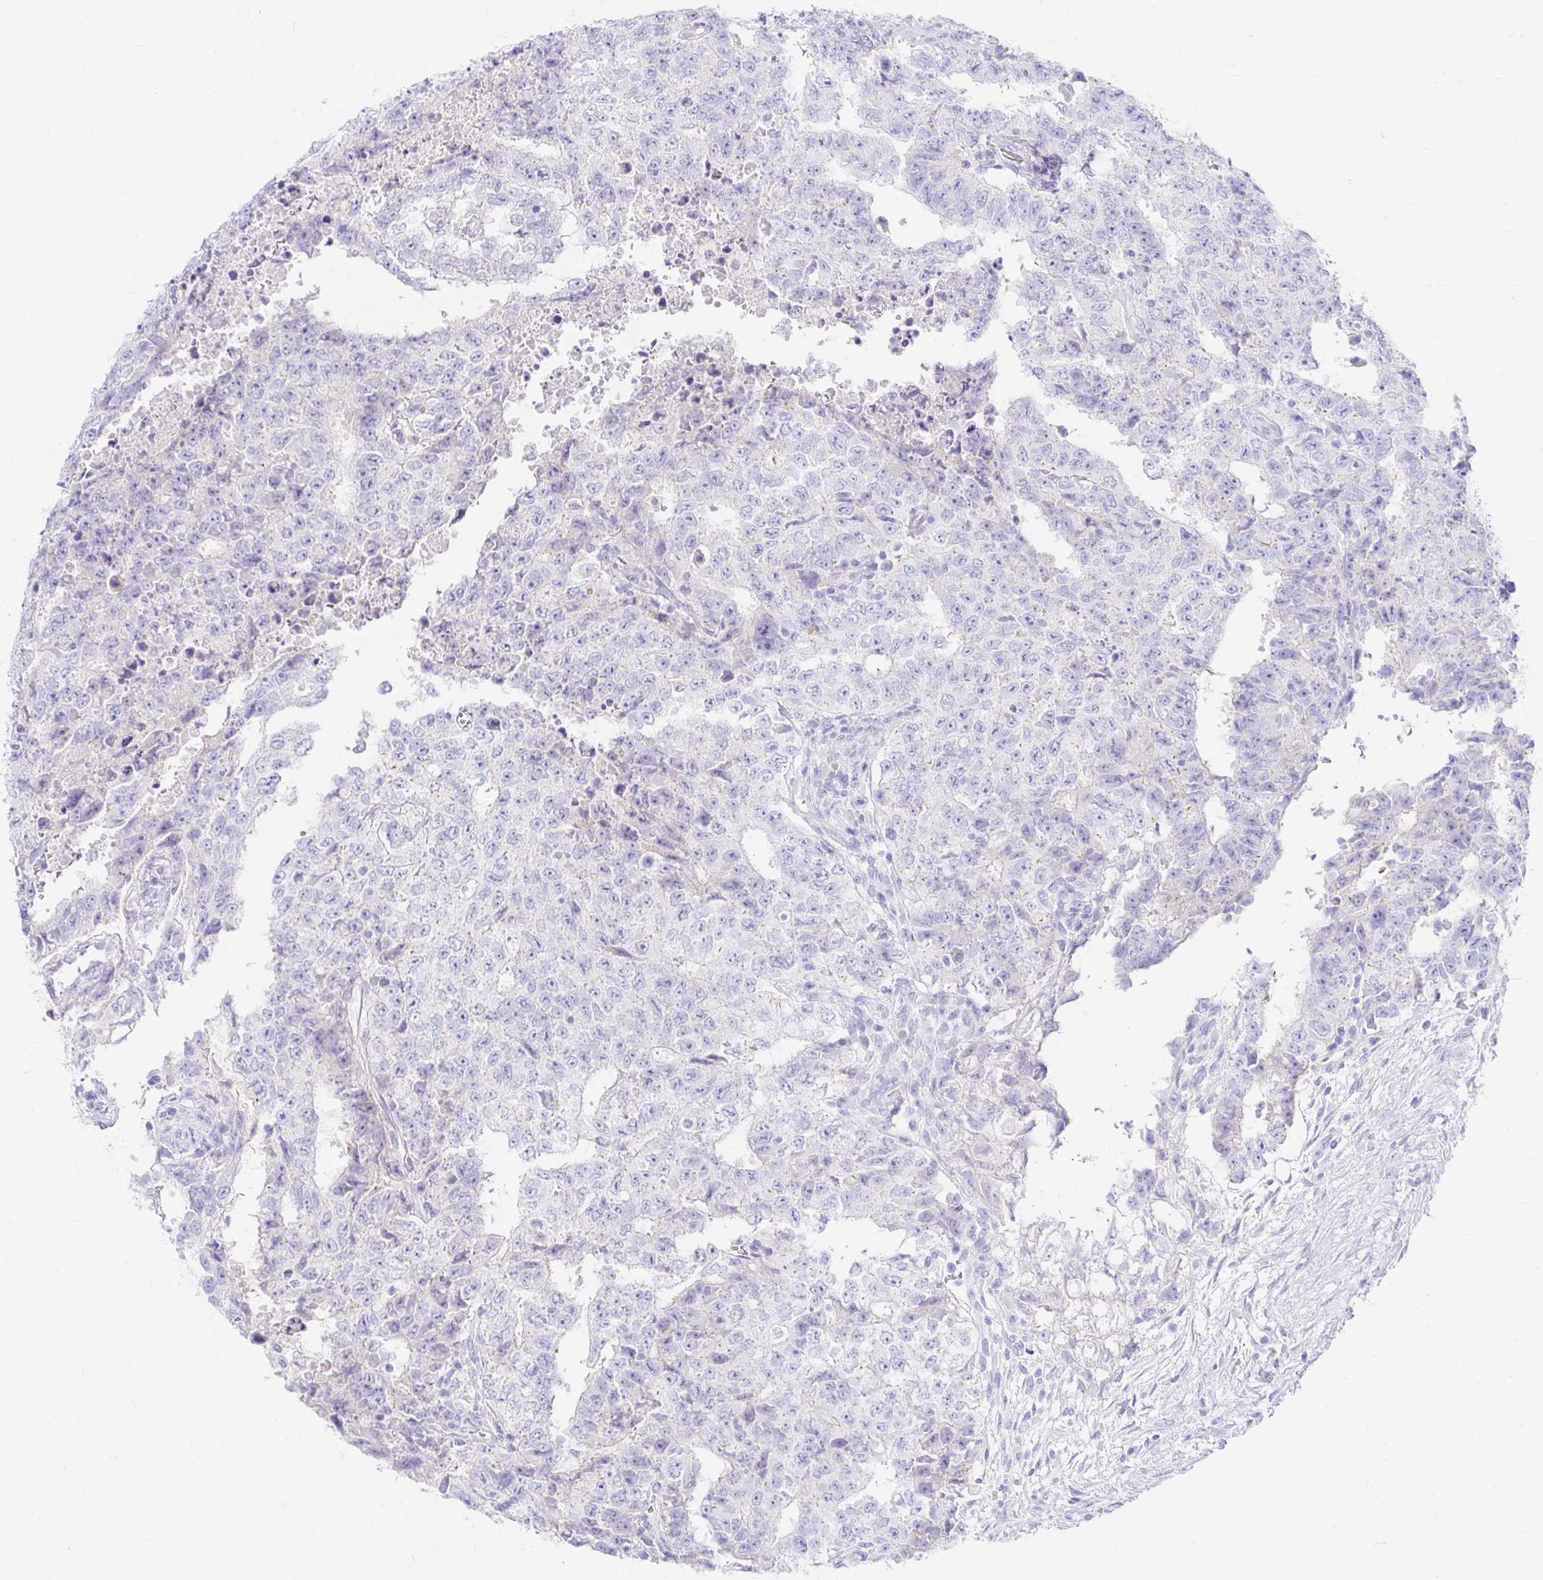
{"staining": {"intensity": "negative", "quantity": "none", "location": "none"}, "tissue": "testis cancer", "cell_type": "Tumor cells", "image_type": "cancer", "snomed": [{"axis": "morphology", "description": "Carcinoma, Embryonal, NOS"}, {"axis": "topography", "description": "Testis"}], "caption": "Tumor cells are negative for brown protein staining in testis cancer.", "gene": "NR2E1", "patient": {"sex": "male", "age": 24}}